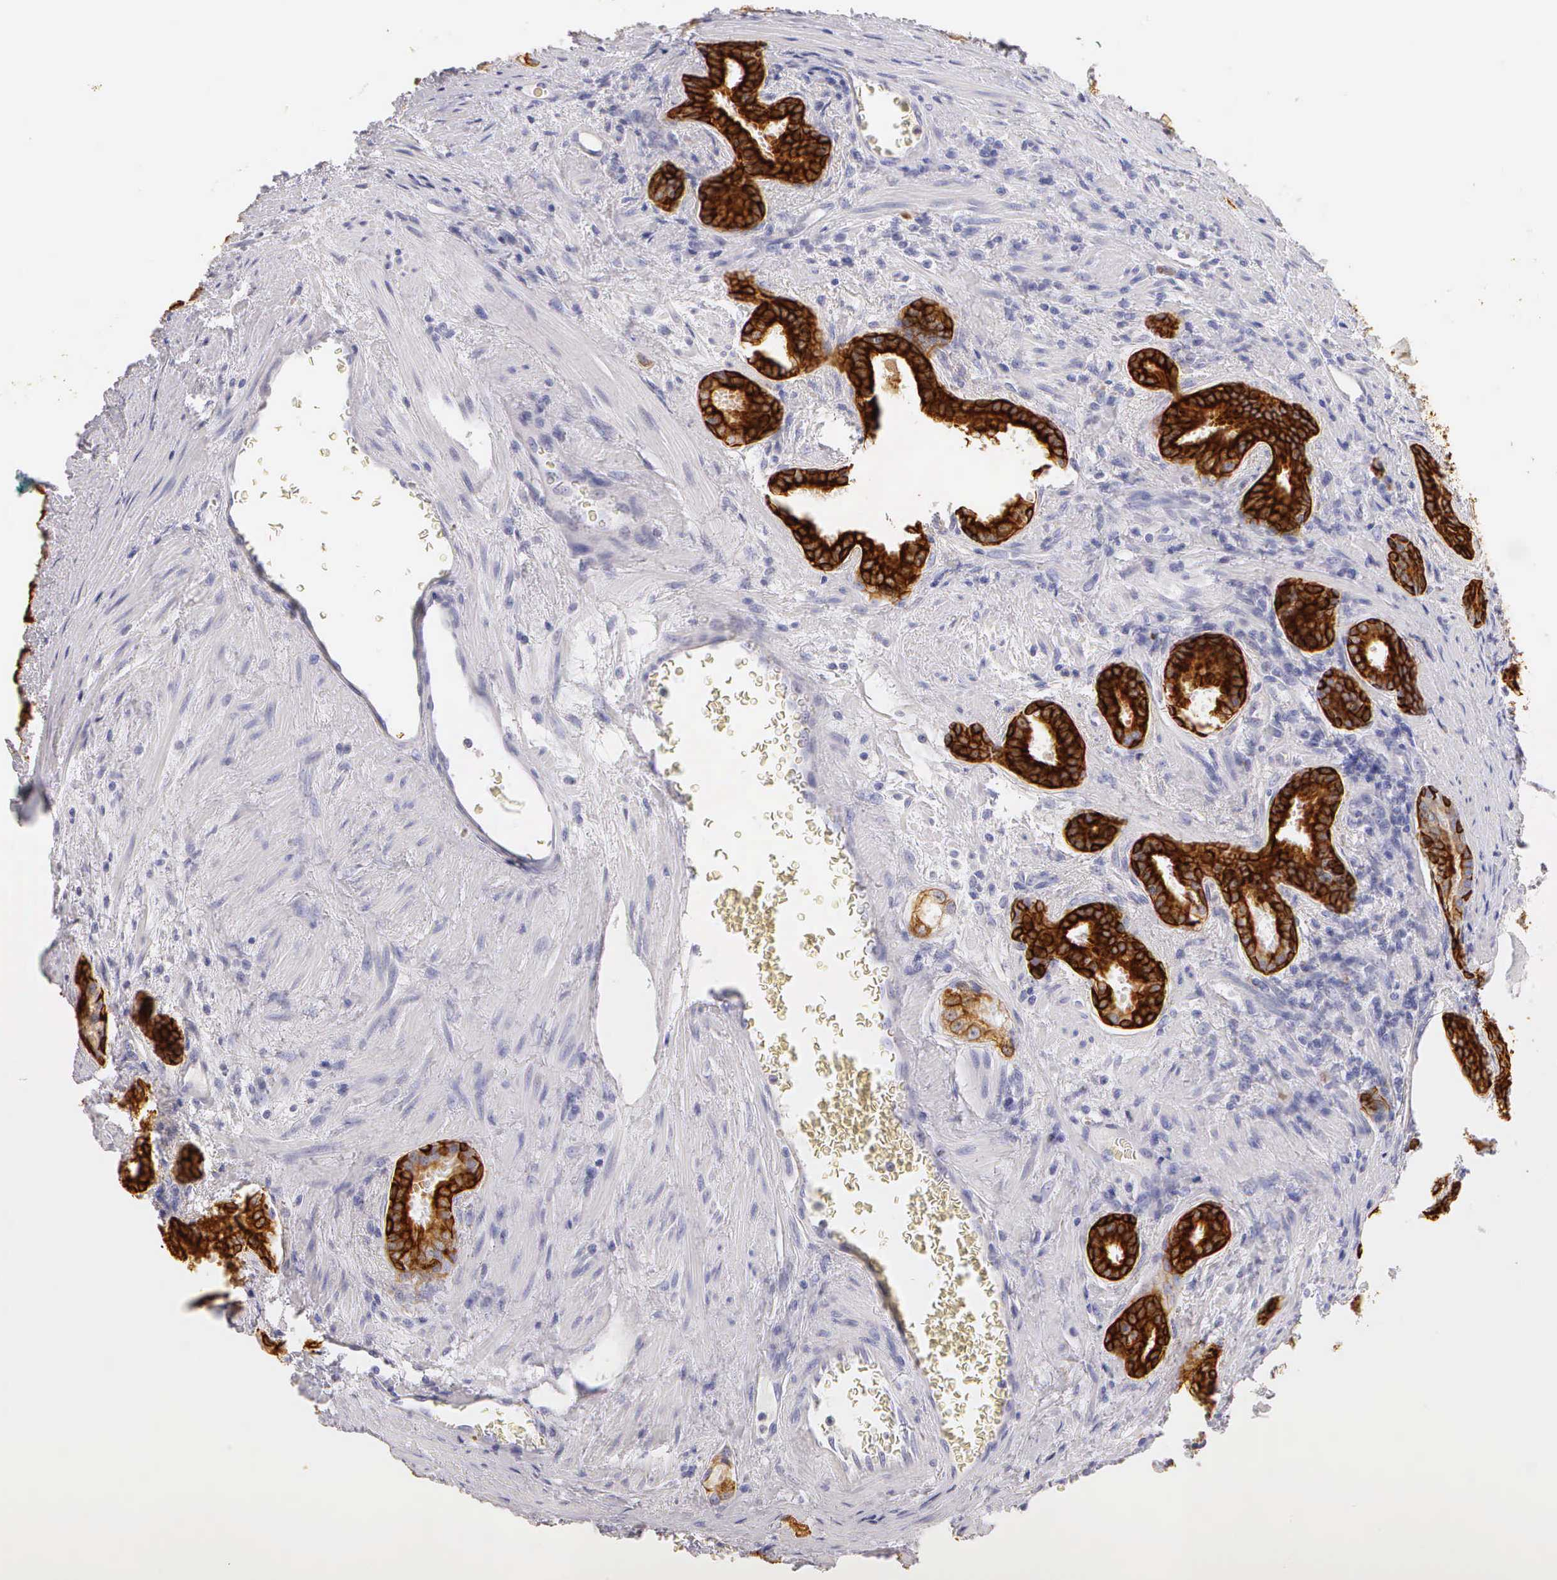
{"staining": {"intensity": "strong", "quantity": "25%-75%", "location": "cytoplasmic/membranous"}, "tissue": "prostate cancer", "cell_type": "Tumor cells", "image_type": "cancer", "snomed": [{"axis": "morphology", "description": "Adenocarcinoma, Medium grade"}, {"axis": "topography", "description": "Prostate"}], "caption": "Protein expression analysis of human medium-grade adenocarcinoma (prostate) reveals strong cytoplasmic/membranous staining in about 25%-75% of tumor cells.", "gene": "KRT17", "patient": {"sex": "male", "age": 68}}